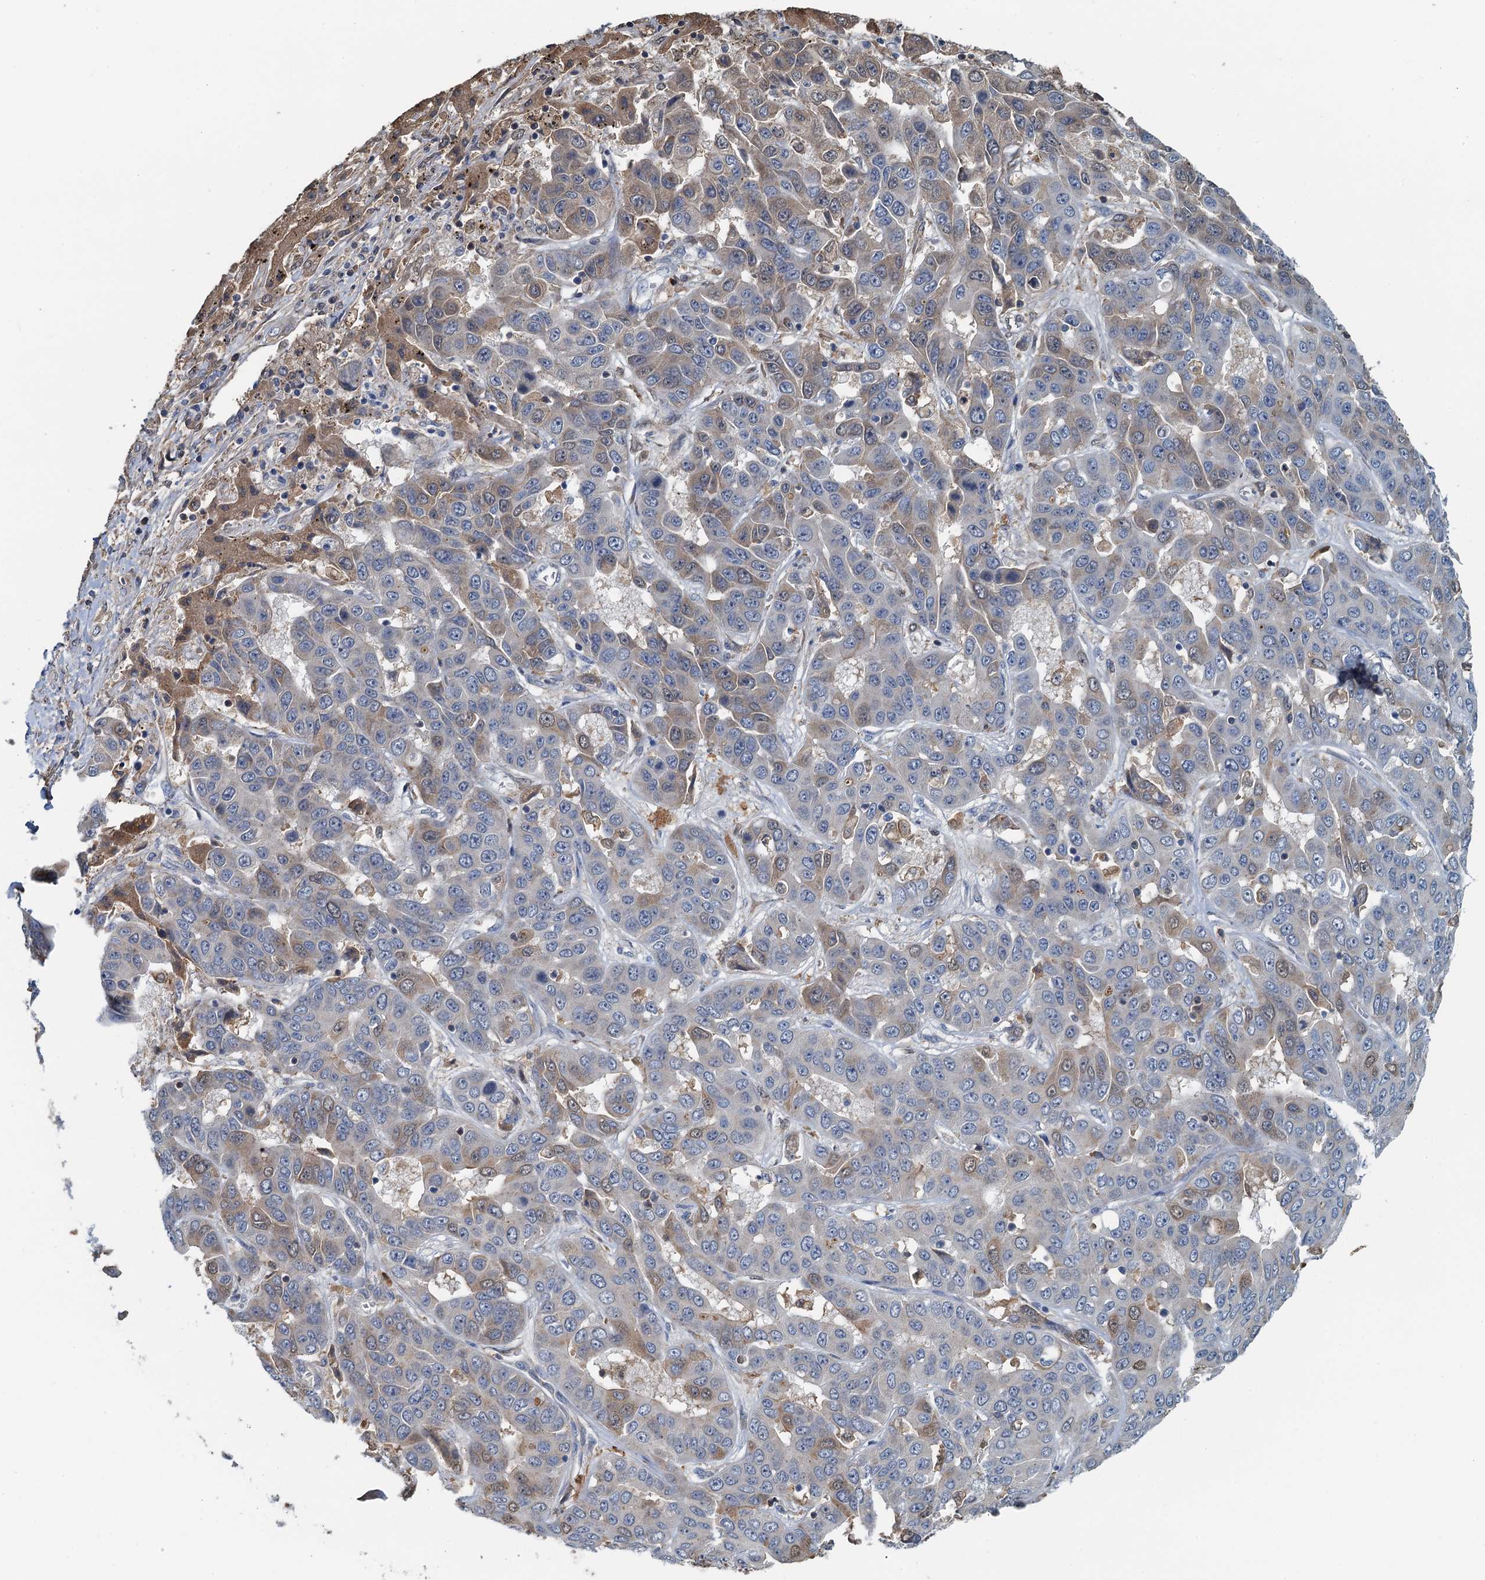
{"staining": {"intensity": "weak", "quantity": "<25%", "location": "cytoplasmic/membranous"}, "tissue": "liver cancer", "cell_type": "Tumor cells", "image_type": "cancer", "snomed": [{"axis": "morphology", "description": "Cholangiocarcinoma"}, {"axis": "topography", "description": "Liver"}], "caption": "DAB immunohistochemical staining of human cholangiocarcinoma (liver) demonstrates no significant expression in tumor cells.", "gene": "LSM14B", "patient": {"sex": "female", "age": 52}}